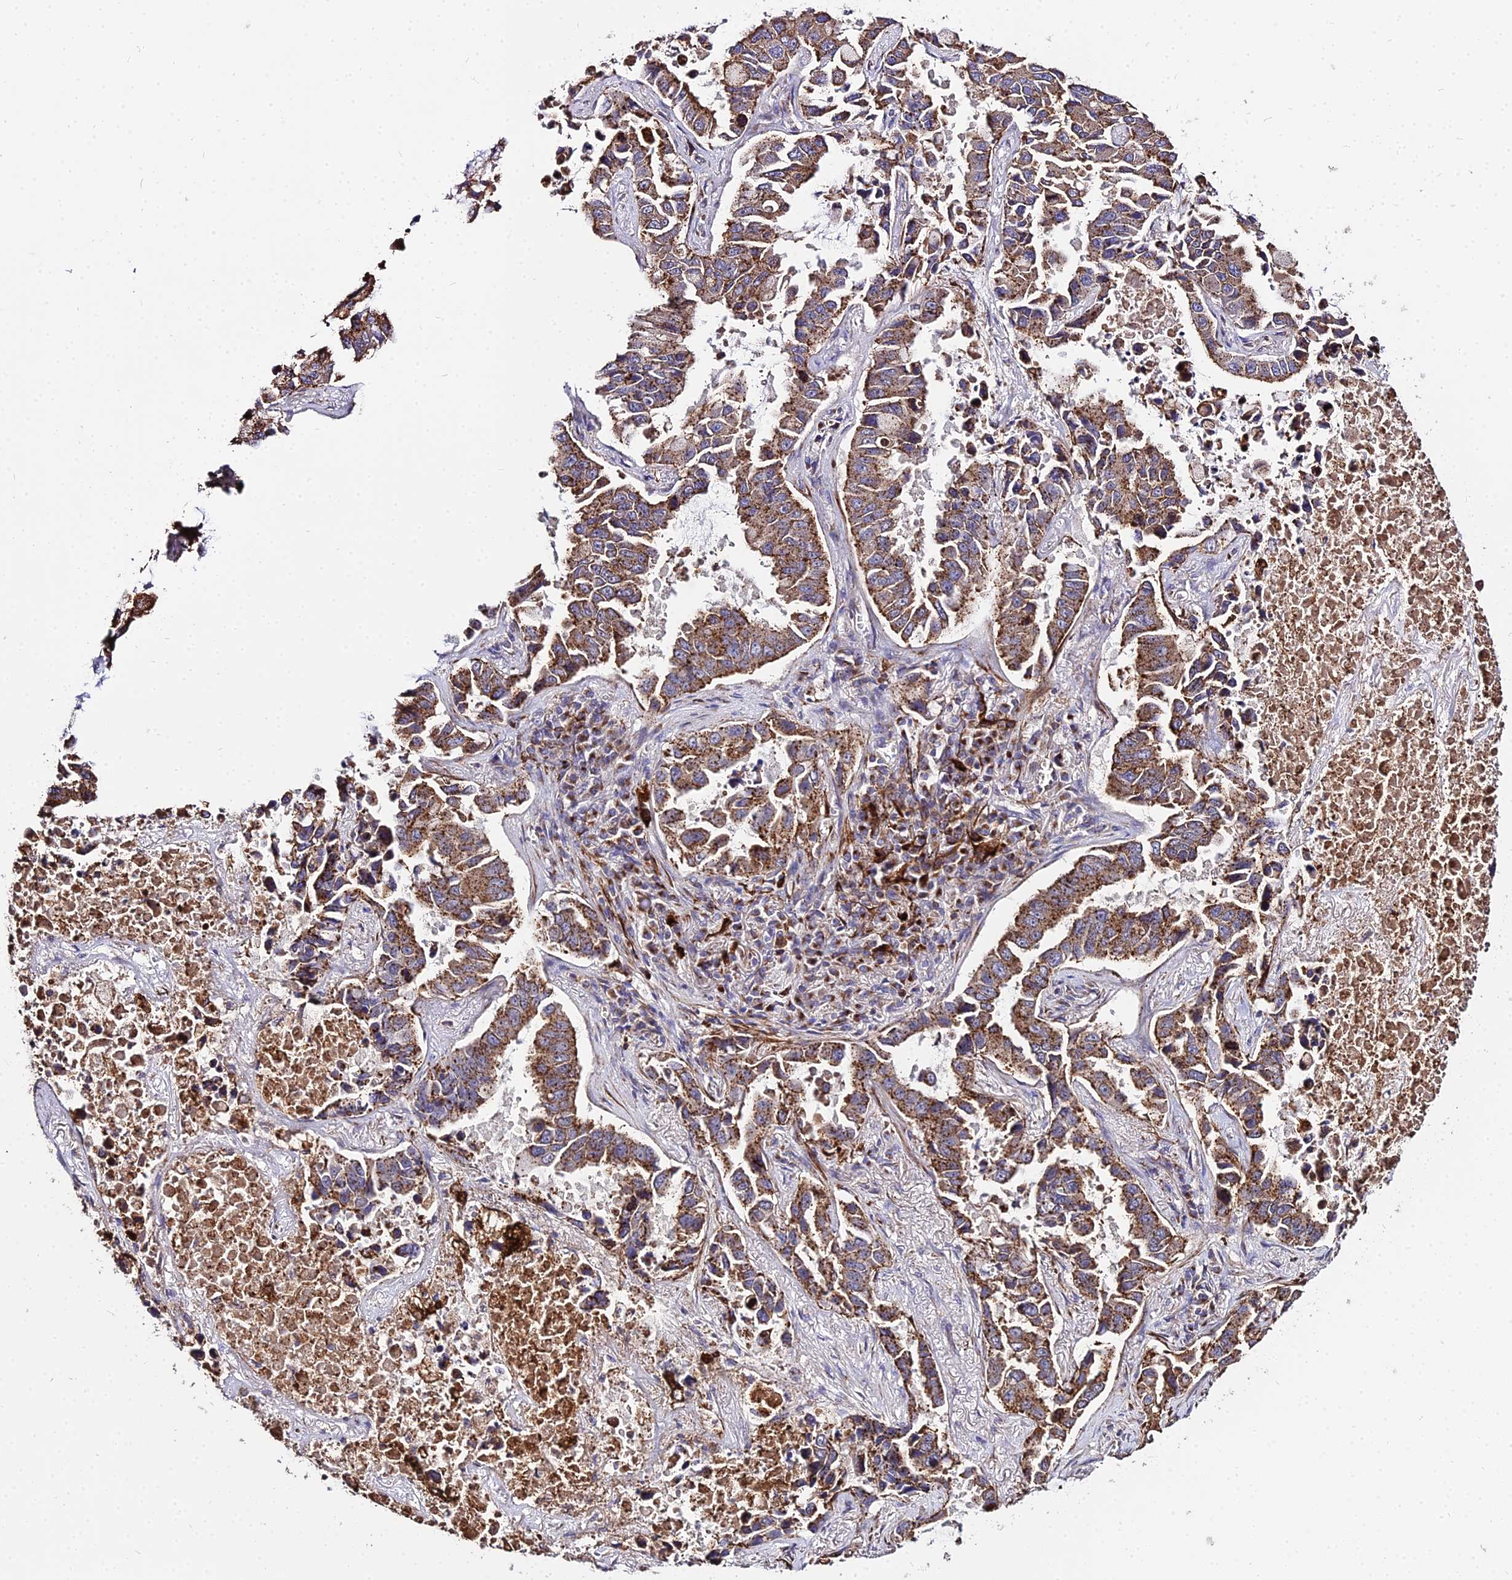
{"staining": {"intensity": "strong", "quantity": ">75%", "location": "cytoplasmic/membranous"}, "tissue": "lung cancer", "cell_type": "Tumor cells", "image_type": "cancer", "snomed": [{"axis": "morphology", "description": "Adenocarcinoma, NOS"}, {"axis": "topography", "description": "Lung"}], "caption": "Immunohistochemistry image of neoplastic tissue: human lung cancer stained using IHC displays high levels of strong protein expression localized specifically in the cytoplasmic/membranous of tumor cells, appearing as a cytoplasmic/membranous brown color.", "gene": "PEX19", "patient": {"sex": "male", "age": 64}}